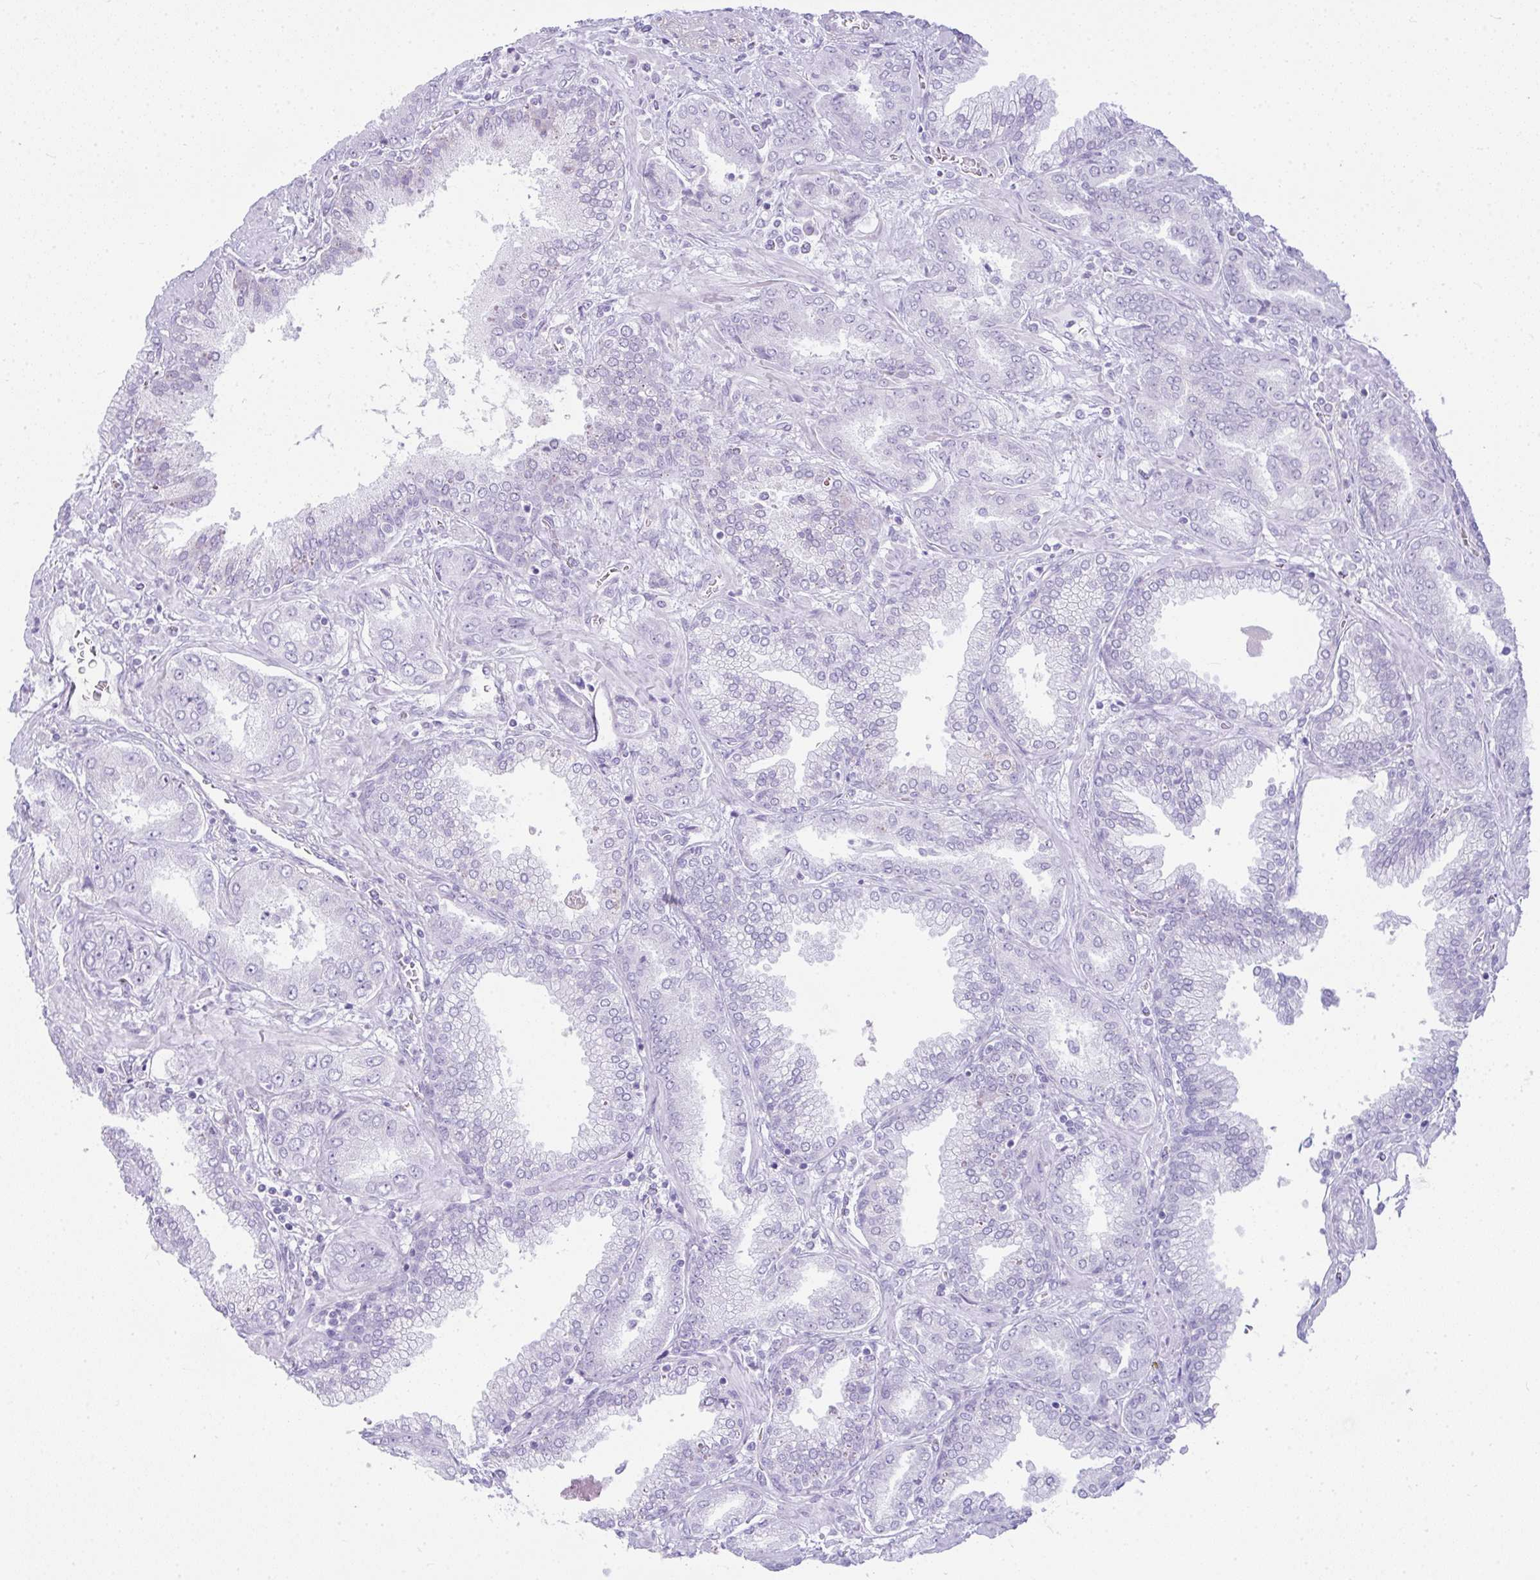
{"staining": {"intensity": "negative", "quantity": "none", "location": "none"}, "tissue": "prostate cancer", "cell_type": "Tumor cells", "image_type": "cancer", "snomed": [{"axis": "morphology", "description": "Adenocarcinoma, High grade"}, {"axis": "topography", "description": "Prostate"}], "caption": "A photomicrograph of prostate cancer stained for a protein demonstrates no brown staining in tumor cells.", "gene": "RASL10A", "patient": {"sex": "male", "age": 72}}